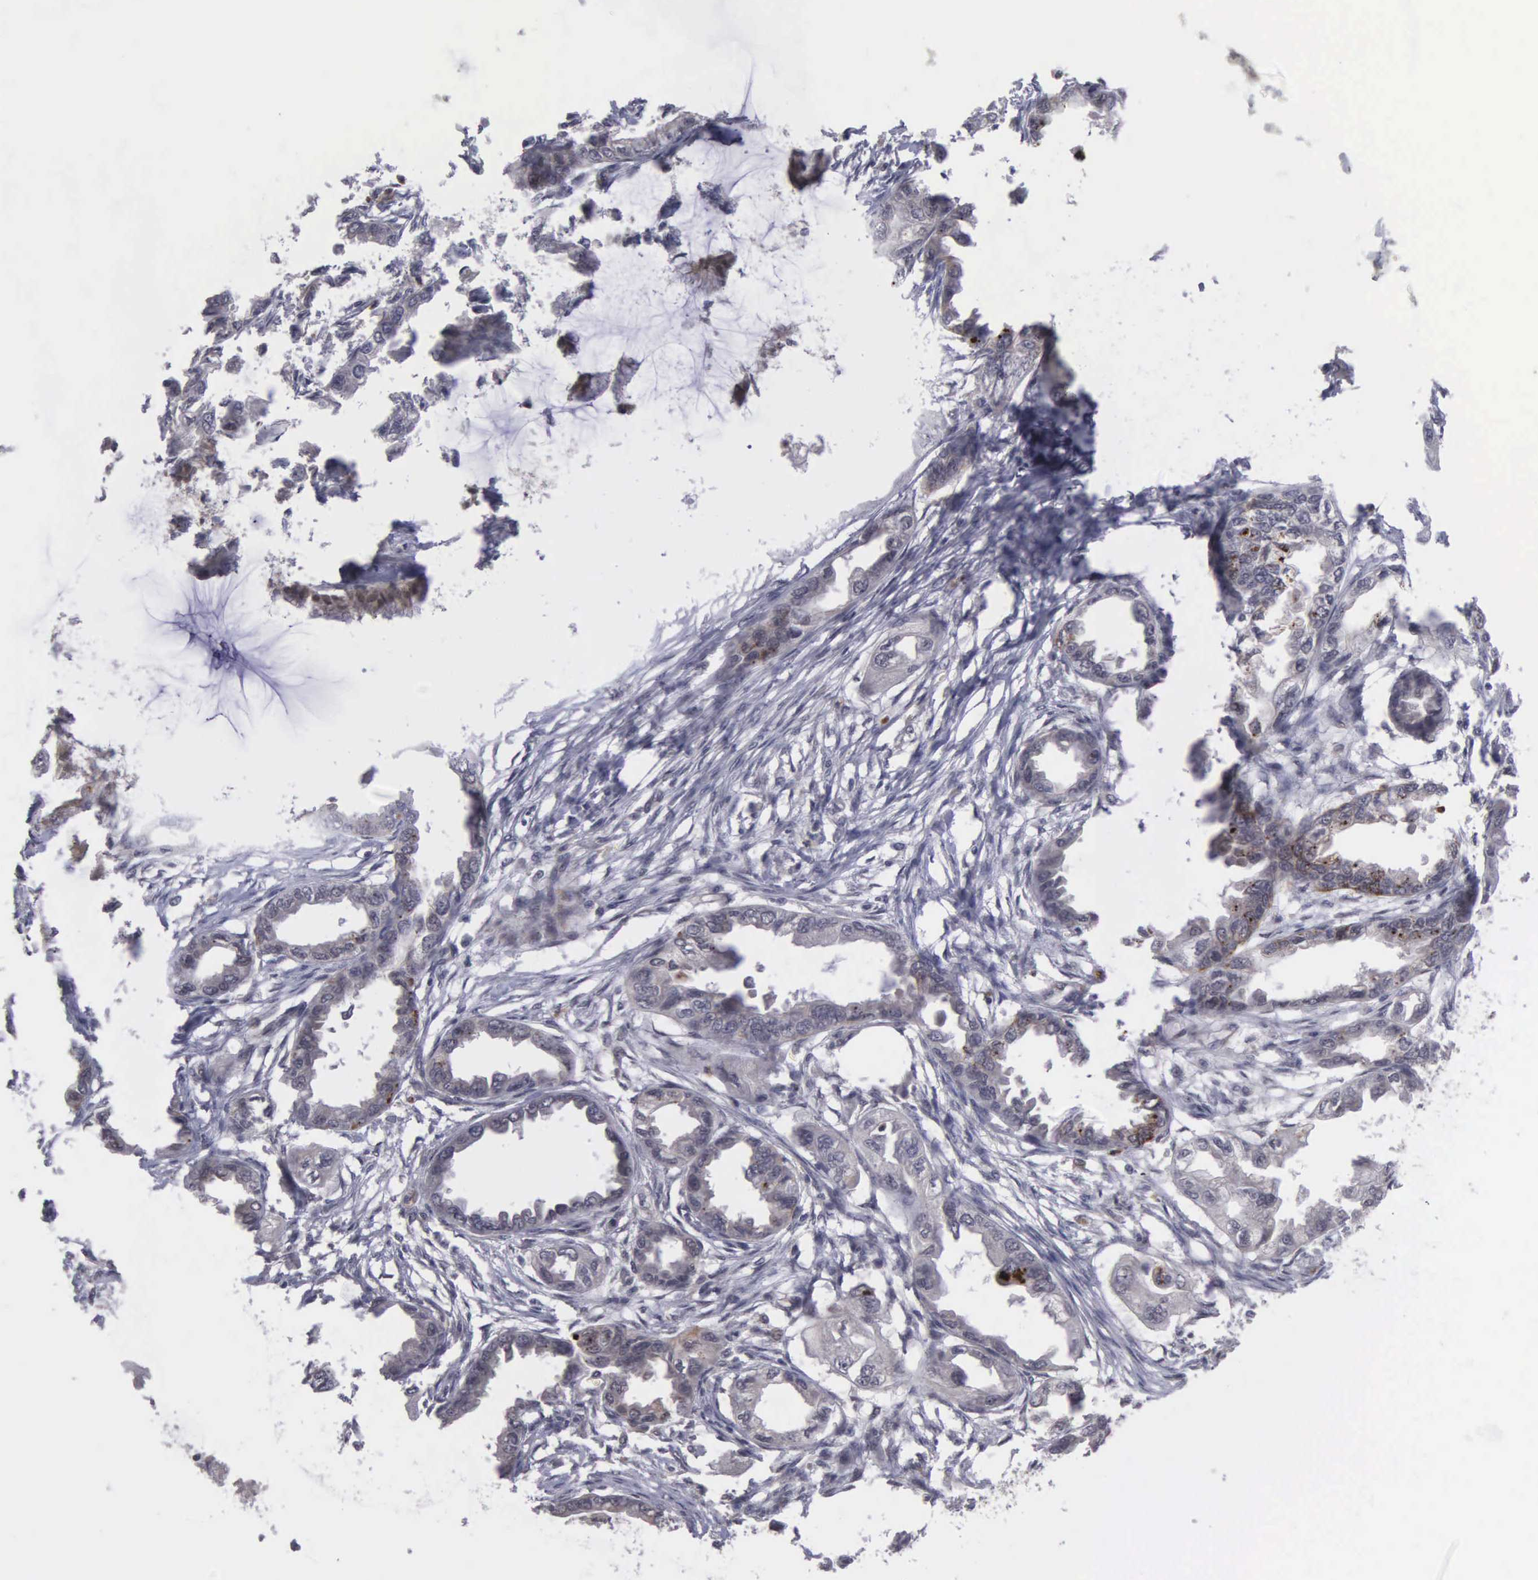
{"staining": {"intensity": "weak", "quantity": "<25%", "location": "cytoplasmic/membranous"}, "tissue": "endometrial cancer", "cell_type": "Tumor cells", "image_type": "cancer", "snomed": [{"axis": "morphology", "description": "Adenocarcinoma, NOS"}, {"axis": "topography", "description": "Endometrium"}], "caption": "The immunohistochemistry (IHC) photomicrograph has no significant expression in tumor cells of endometrial adenocarcinoma tissue. (Immunohistochemistry (ihc), brightfield microscopy, high magnification).", "gene": "MAP3K9", "patient": {"sex": "female", "age": 67}}